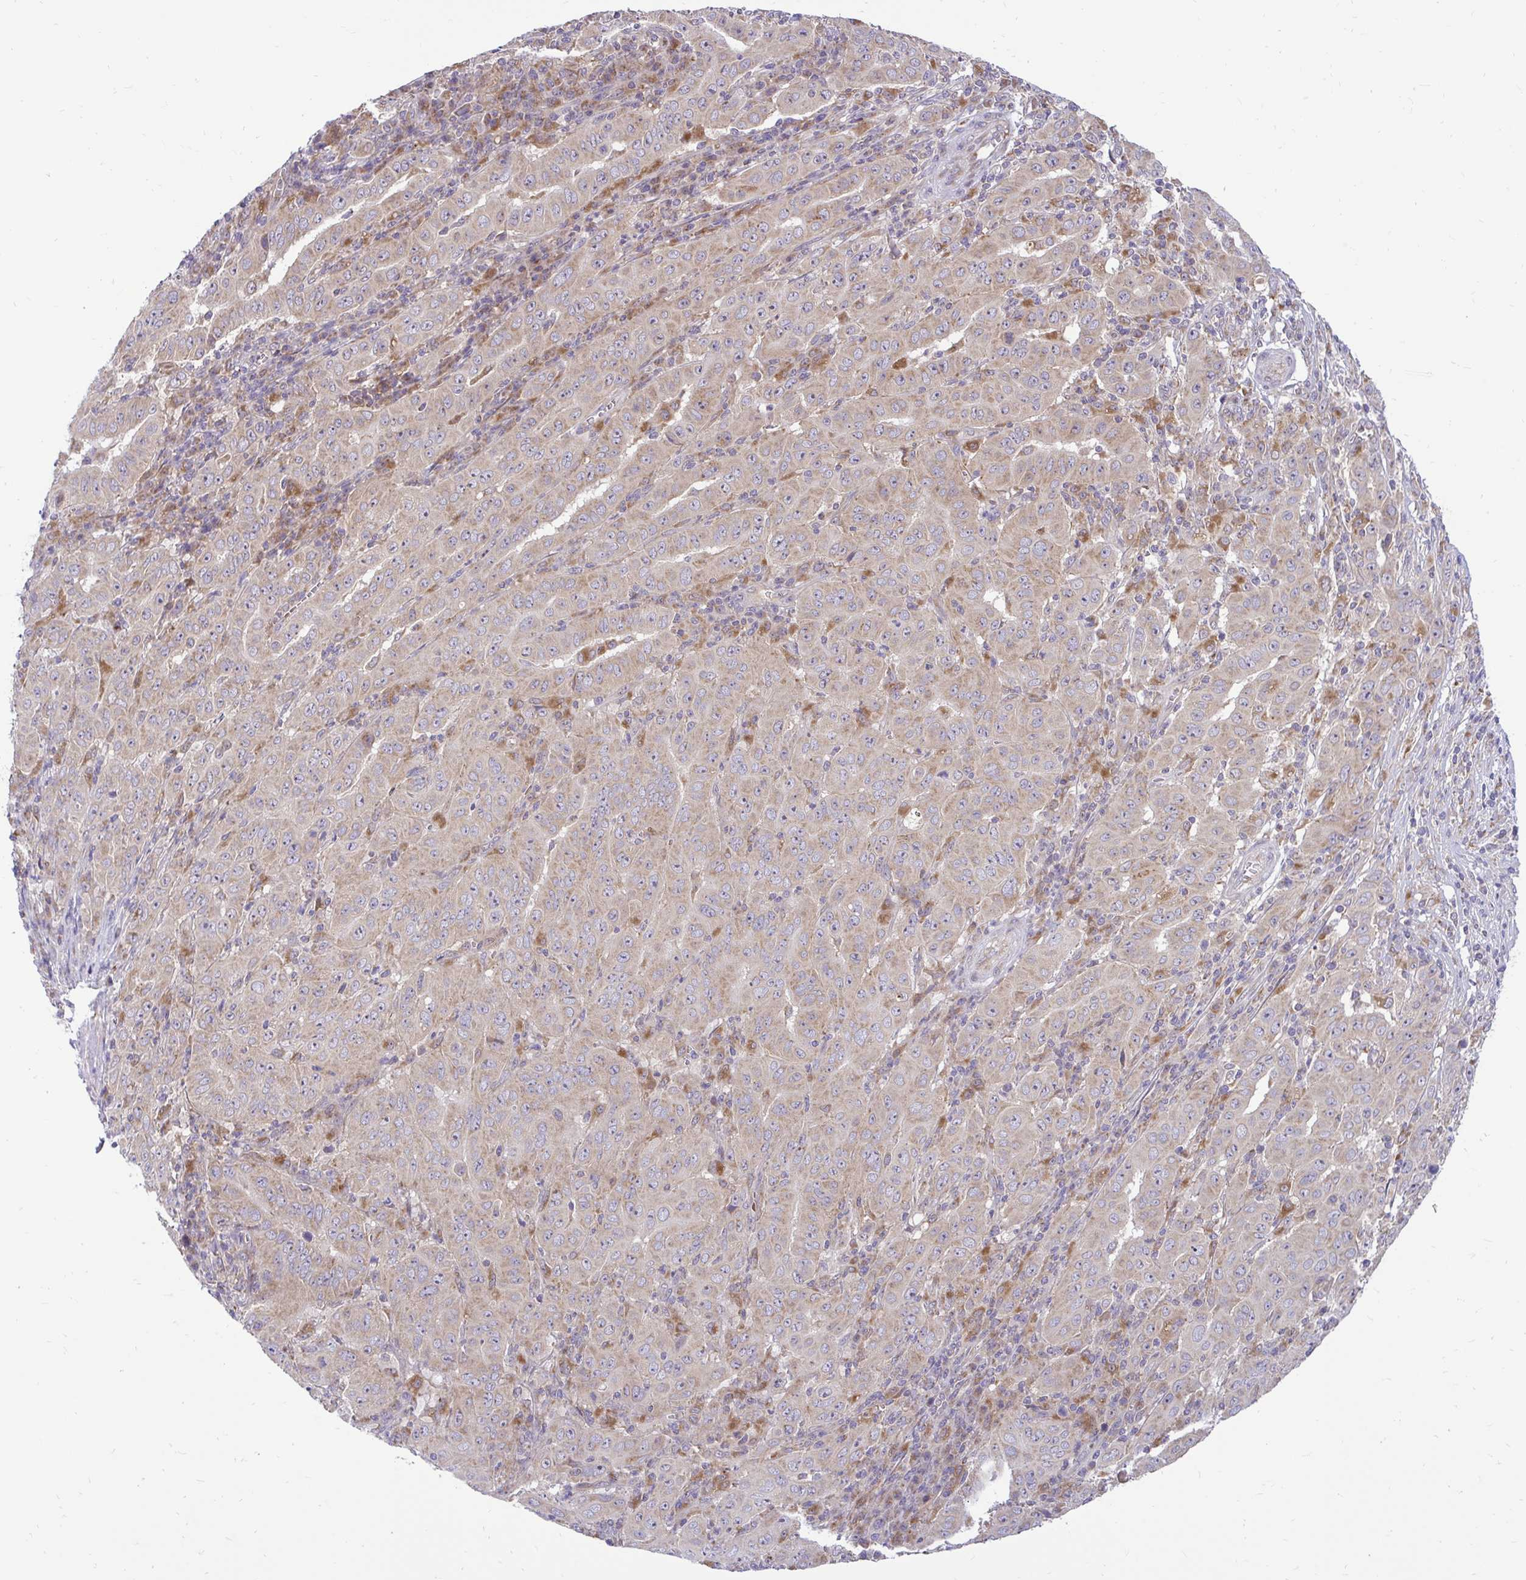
{"staining": {"intensity": "weak", "quantity": ">75%", "location": "cytoplasmic/membranous"}, "tissue": "pancreatic cancer", "cell_type": "Tumor cells", "image_type": "cancer", "snomed": [{"axis": "morphology", "description": "Adenocarcinoma, NOS"}, {"axis": "topography", "description": "Pancreas"}], "caption": "About >75% of tumor cells in pancreatic adenocarcinoma display weak cytoplasmic/membranous protein expression as visualized by brown immunohistochemical staining.", "gene": "VTI1B", "patient": {"sex": "male", "age": 63}}